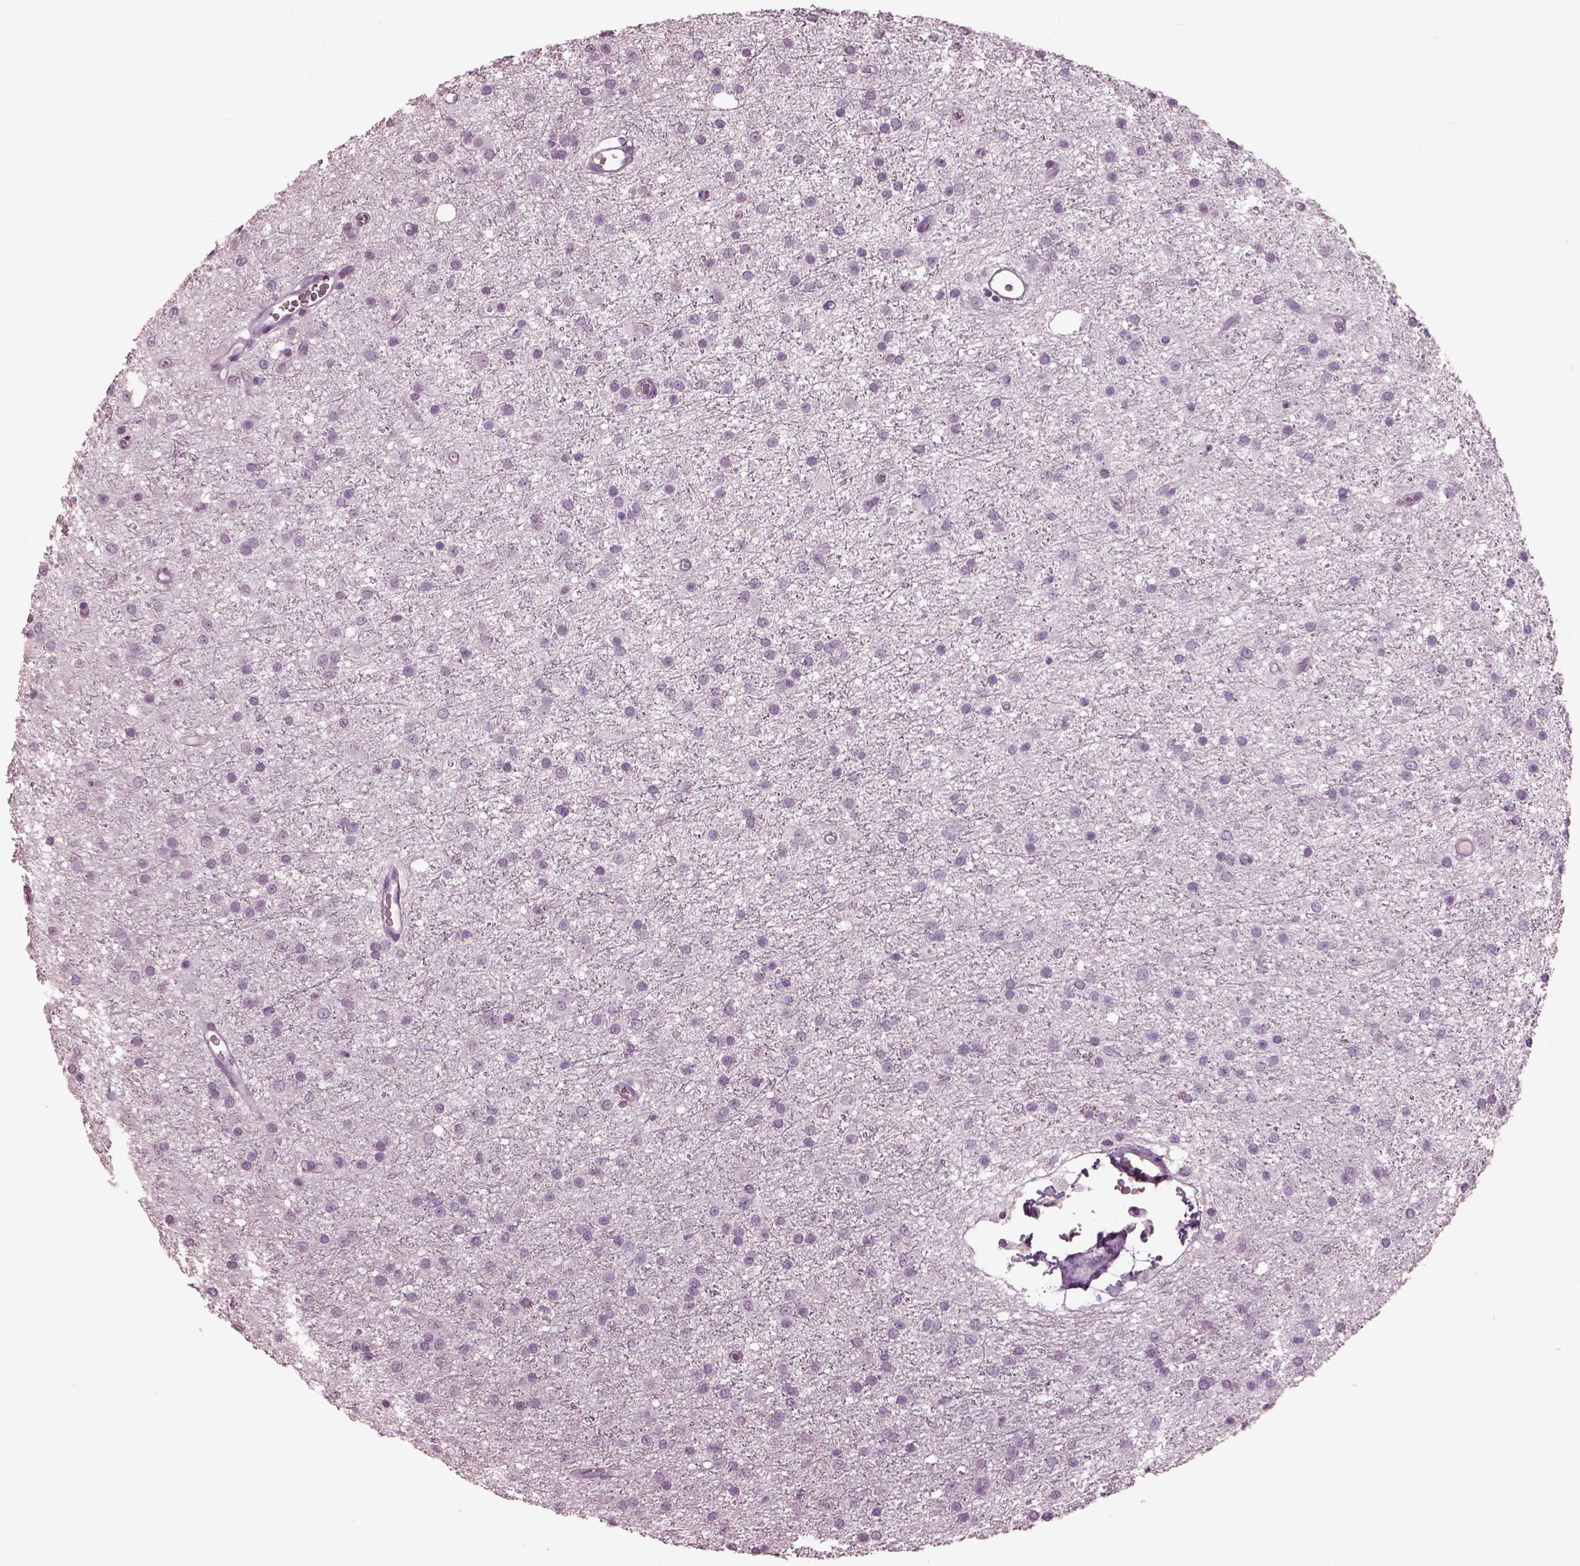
{"staining": {"intensity": "negative", "quantity": "none", "location": "none"}, "tissue": "glioma", "cell_type": "Tumor cells", "image_type": "cancer", "snomed": [{"axis": "morphology", "description": "Glioma, malignant, Low grade"}, {"axis": "topography", "description": "Brain"}], "caption": "Tumor cells are negative for brown protein staining in glioma. Nuclei are stained in blue.", "gene": "PACRG", "patient": {"sex": "male", "age": 27}}